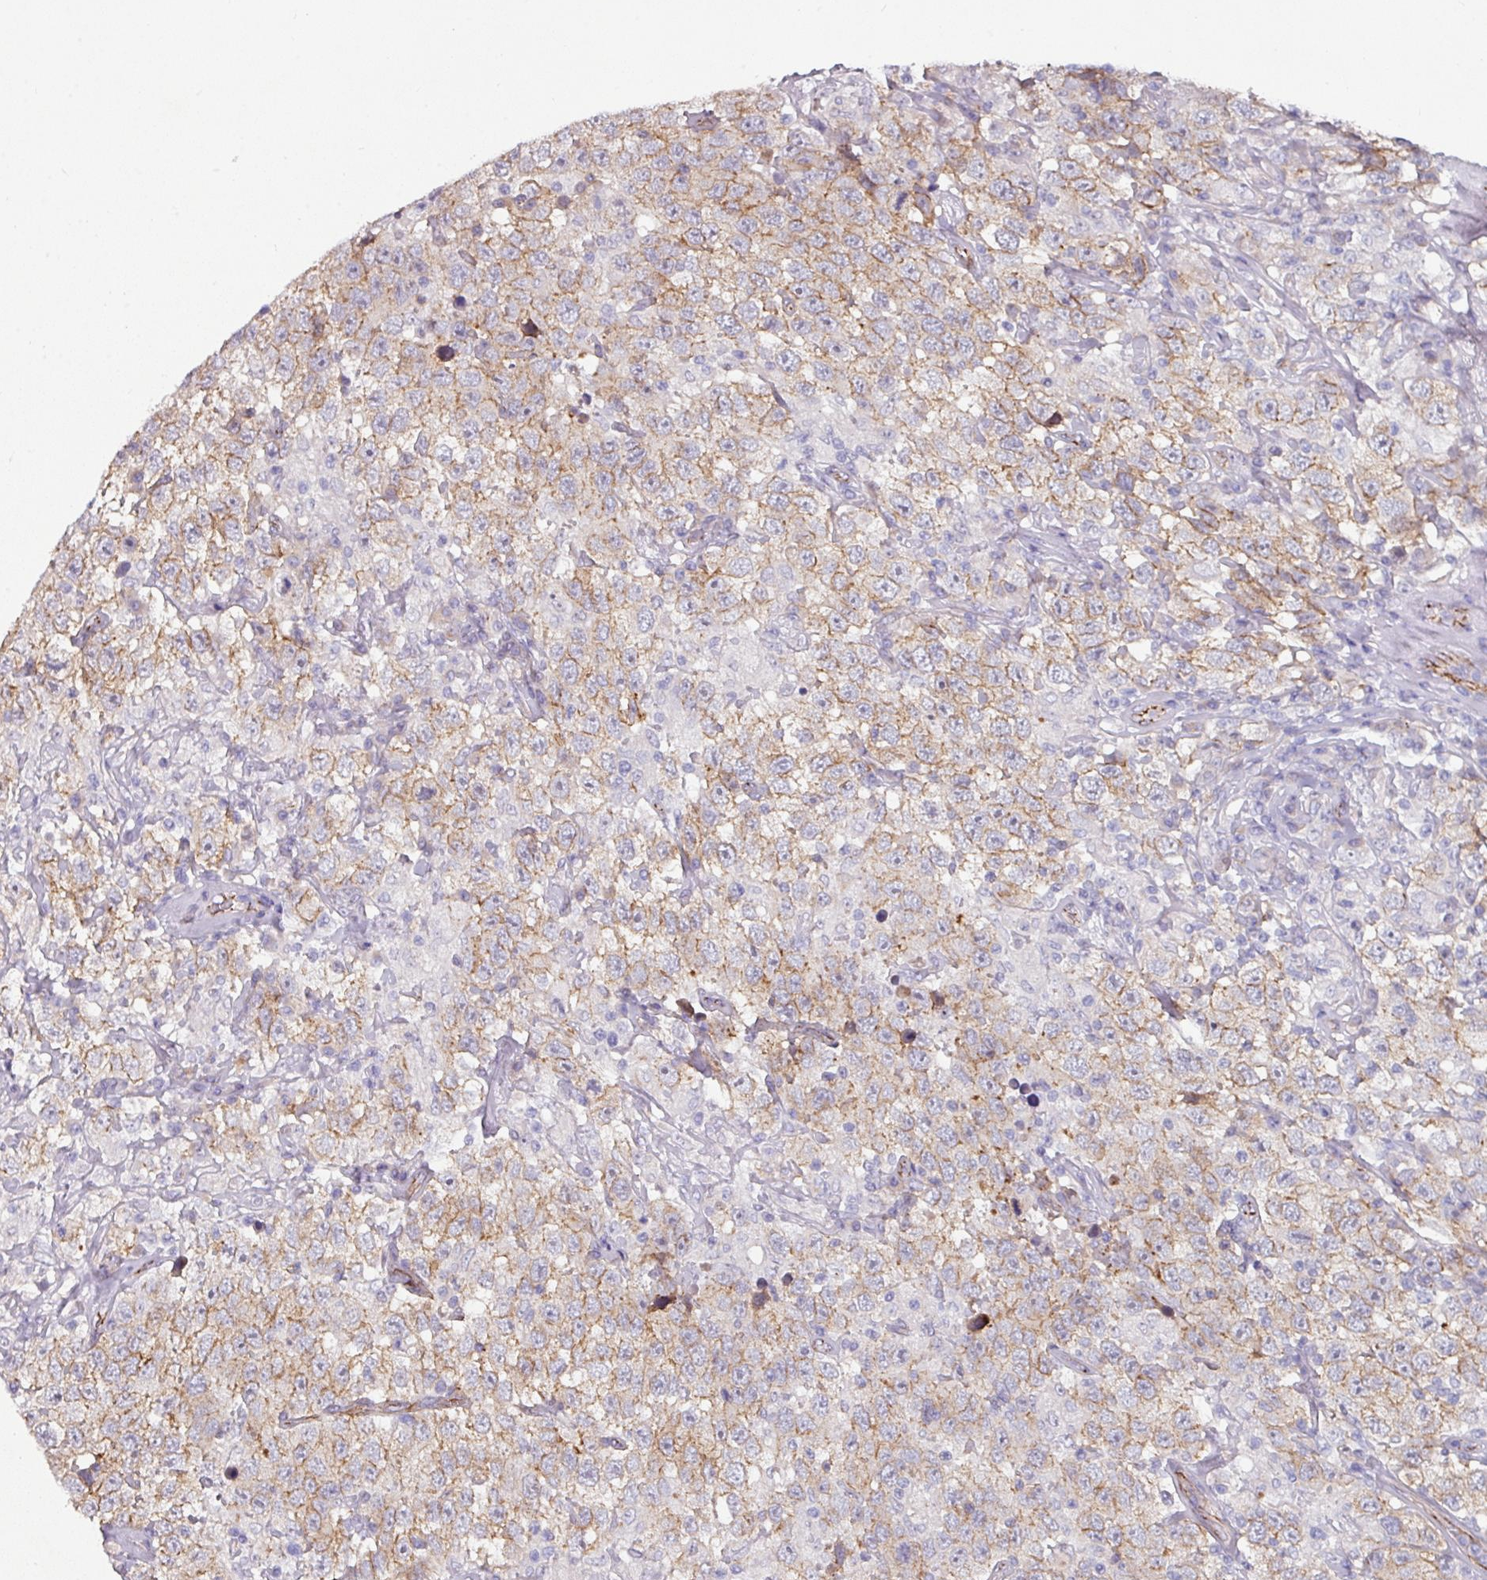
{"staining": {"intensity": "moderate", "quantity": "25%-75%", "location": "cytoplasmic/membranous"}, "tissue": "testis cancer", "cell_type": "Tumor cells", "image_type": "cancer", "snomed": [{"axis": "morphology", "description": "Seminoma, NOS"}, {"axis": "topography", "description": "Testis"}], "caption": "Testis cancer stained with immunohistochemistry demonstrates moderate cytoplasmic/membranous staining in about 25%-75% of tumor cells.", "gene": "JUP", "patient": {"sex": "male", "age": 41}}